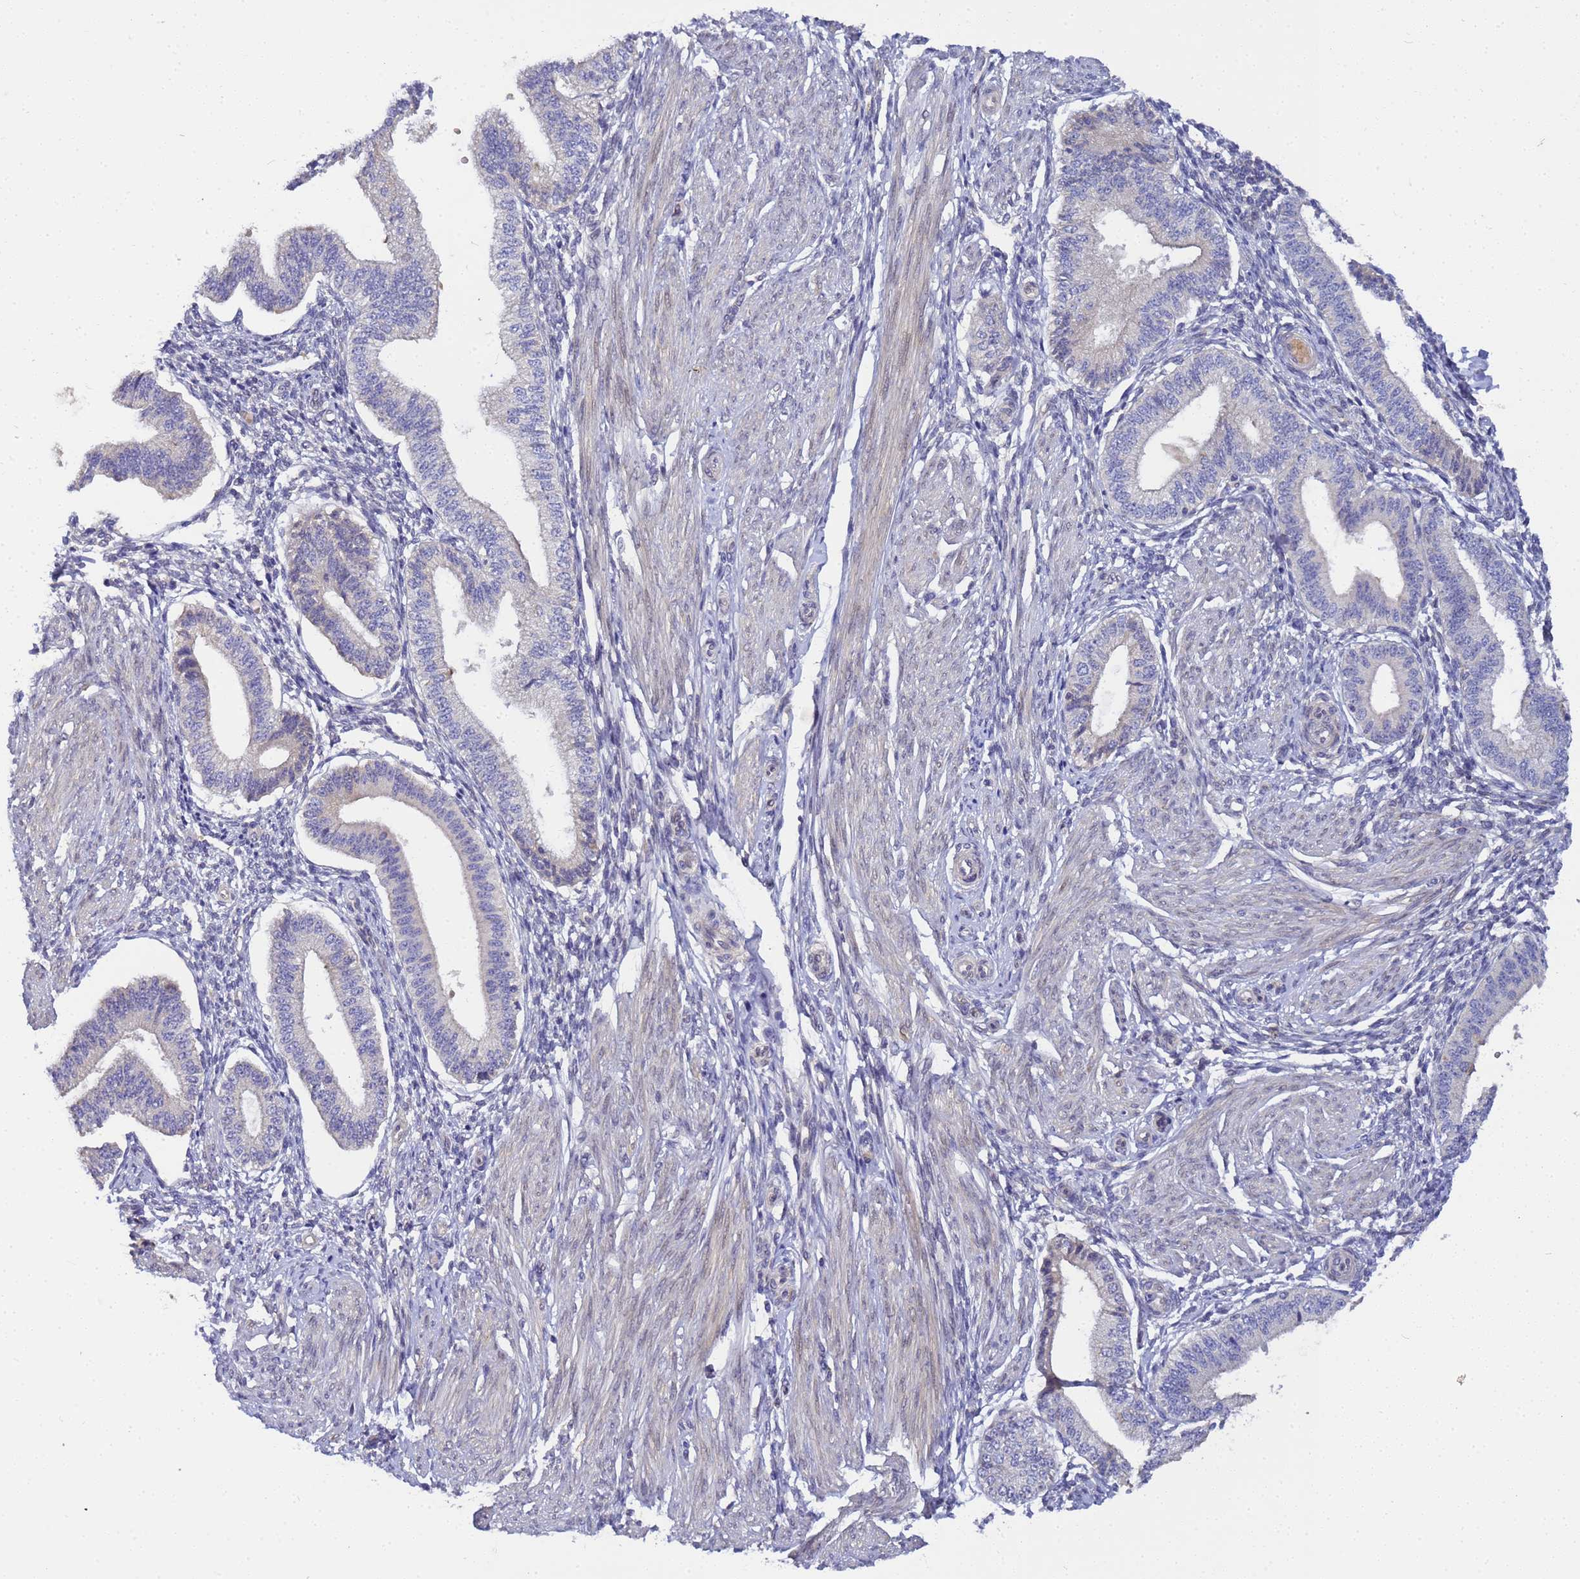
{"staining": {"intensity": "negative", "quantity": "none", "location": "none"}, "tissue": "endometrium", "cell_type": "Cells in endometrial stroma", "image_type": "normal", "snomed": [{"axis": "morphology", "description": "Normal tissue, NOS"}, {"axis": "topography", "description": "Endometrium"}], "caption": "Immunohistochemistry (IHC) of benign endometrium shows no expression in cells in endometrial stroma. (Brightfield microscopy of DAB immunohistochemistry at high magnification).", "gene": "TBCD", "patient": {"sex": "female", "age": 39}}